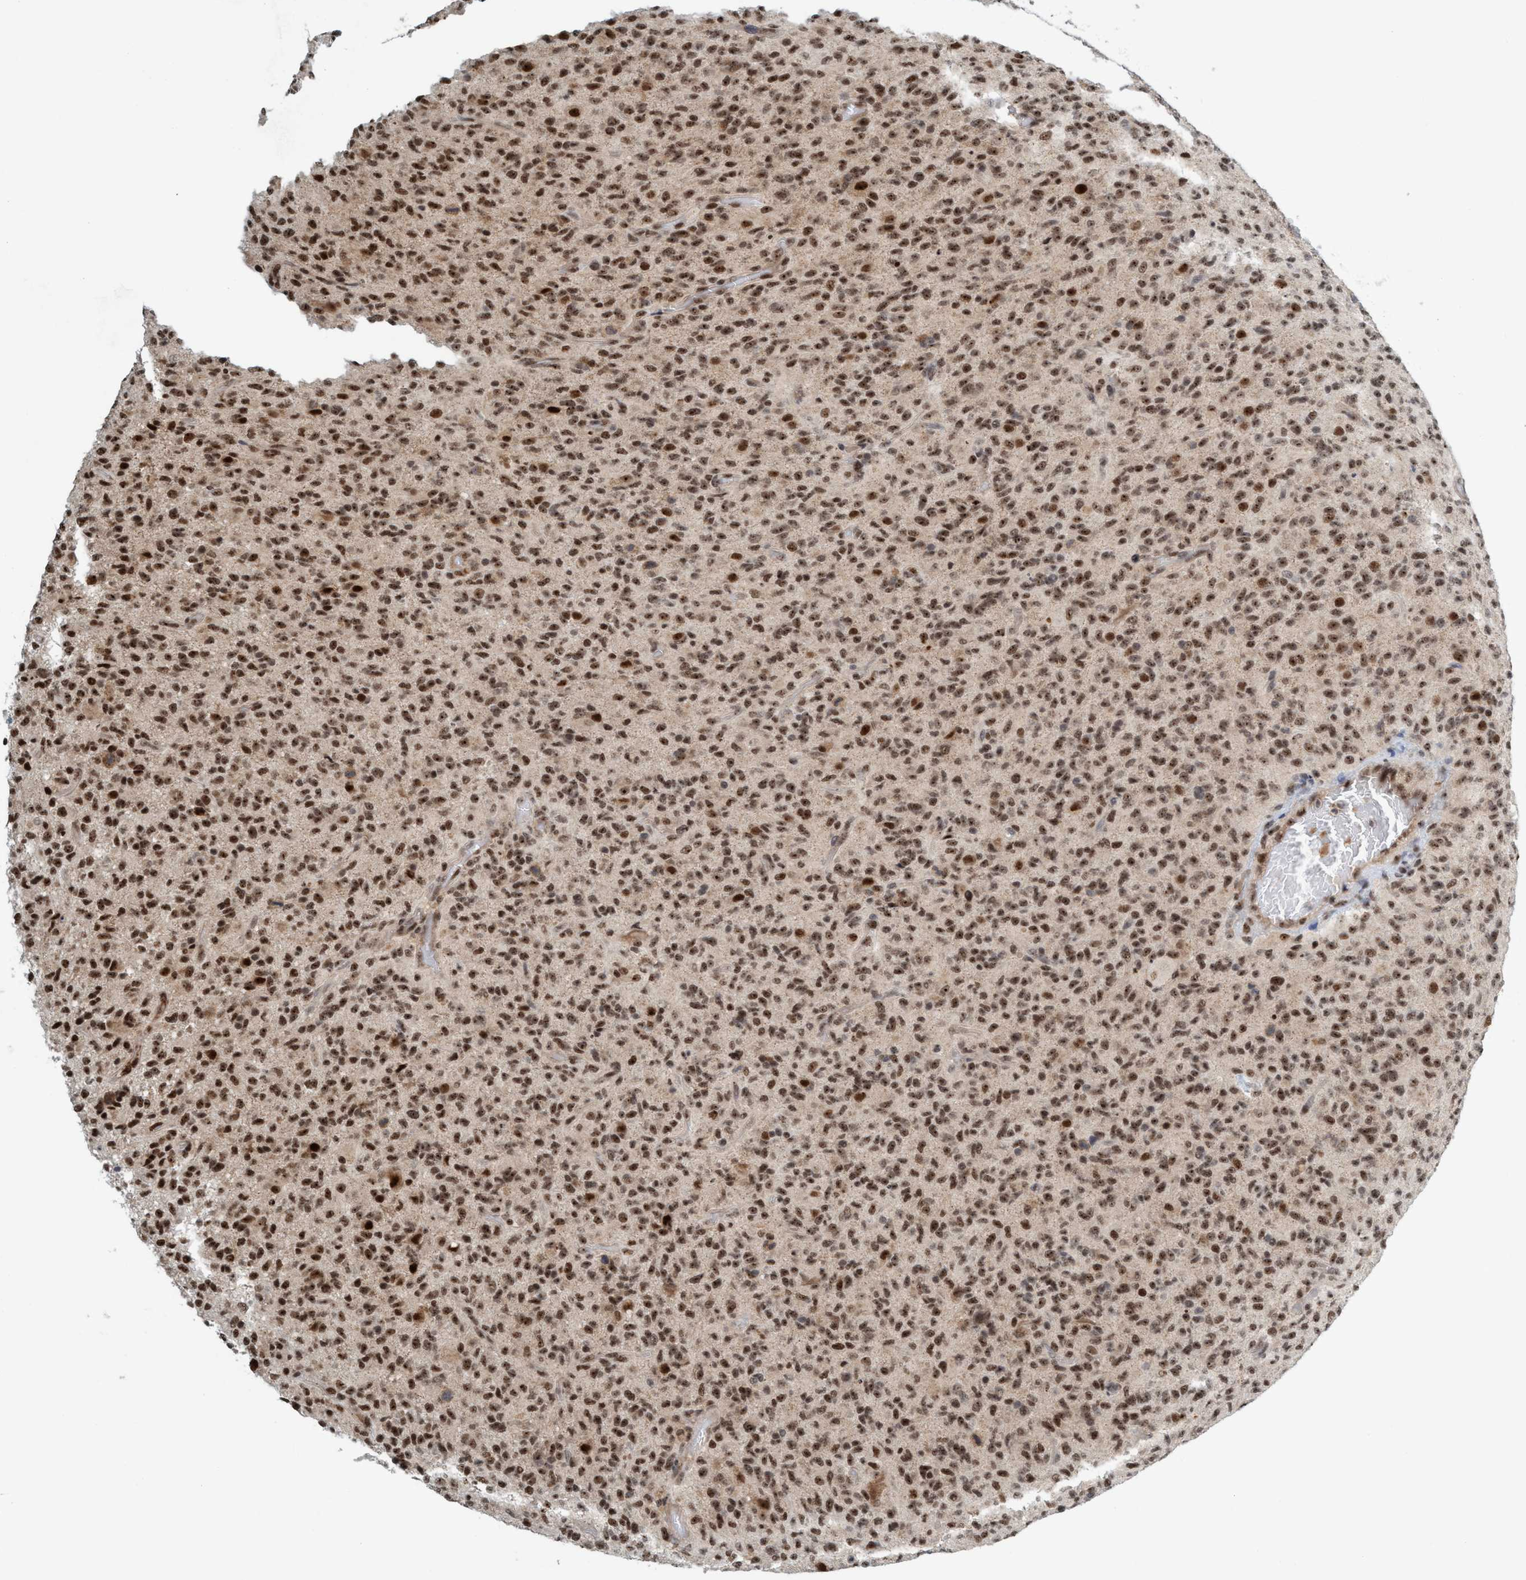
{"staining": {"intensity": "strong", "quantity": ">75%", "location": "nuclear"}, "tissue": "glioma", "cell_type": "Tumor cells", "image_type": "cancer", "snomed": [{"axis": "morphology", "description": "Glioma, malignant, High grade"}, {"axis": "topography", "description": "Brain"}], "caption": "Immunohistochemistry (IHC) of glioma demonstrates high levels of strong nuclear positivity in approximately >75% of tumor cells.", "gene": "SMCR8", "patient": {"sex": "male", "age": 71}}